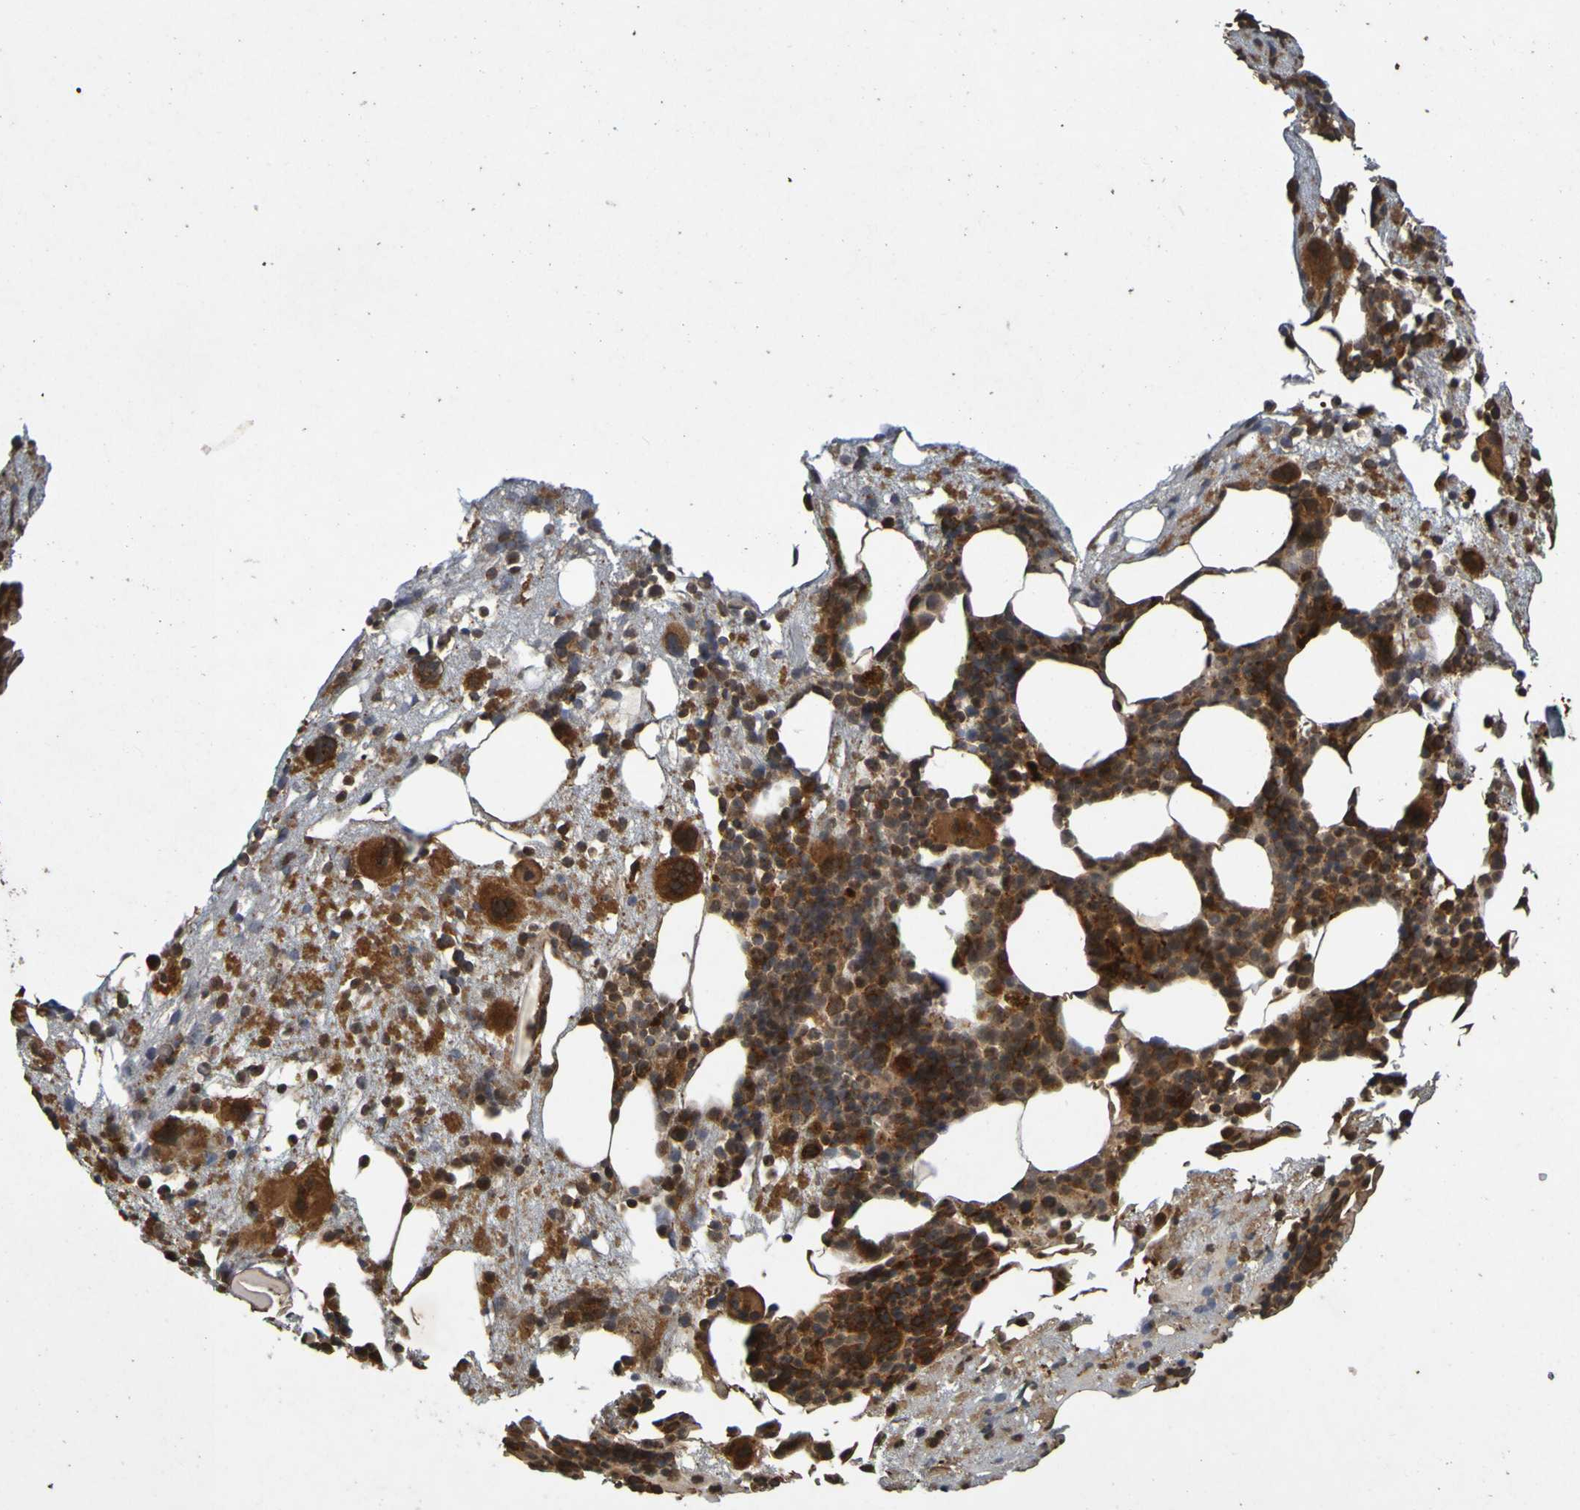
{"staining": {"intensity": "strong", "quantity": ">75%", "location": "cytoplasmic/membranous"}, "tissue": "bone marrow", "cell_type": "Hematopoietic cells", "image_type": "normal", "snomed": [{"axis": "morphology", "description": "Normal tissue, NOS"}, {"axis": "morphology", "description": "Inflammation, NOS"}, {"axis": "topography", "description": "Bone marrow"}], "caption": "Immunohistochemistry (IHC) (DAB (3,3'-diaminobenzidine)) staining of normal human bone marrow reveals strong cytoplasmic/membranous protein staining in approximately >75% of hematopoietic cells. (DAB IHC with brightfield microscopy, high magnification).", "gene": "OCRL", "patient": {"sex": "male", "age": 43}}